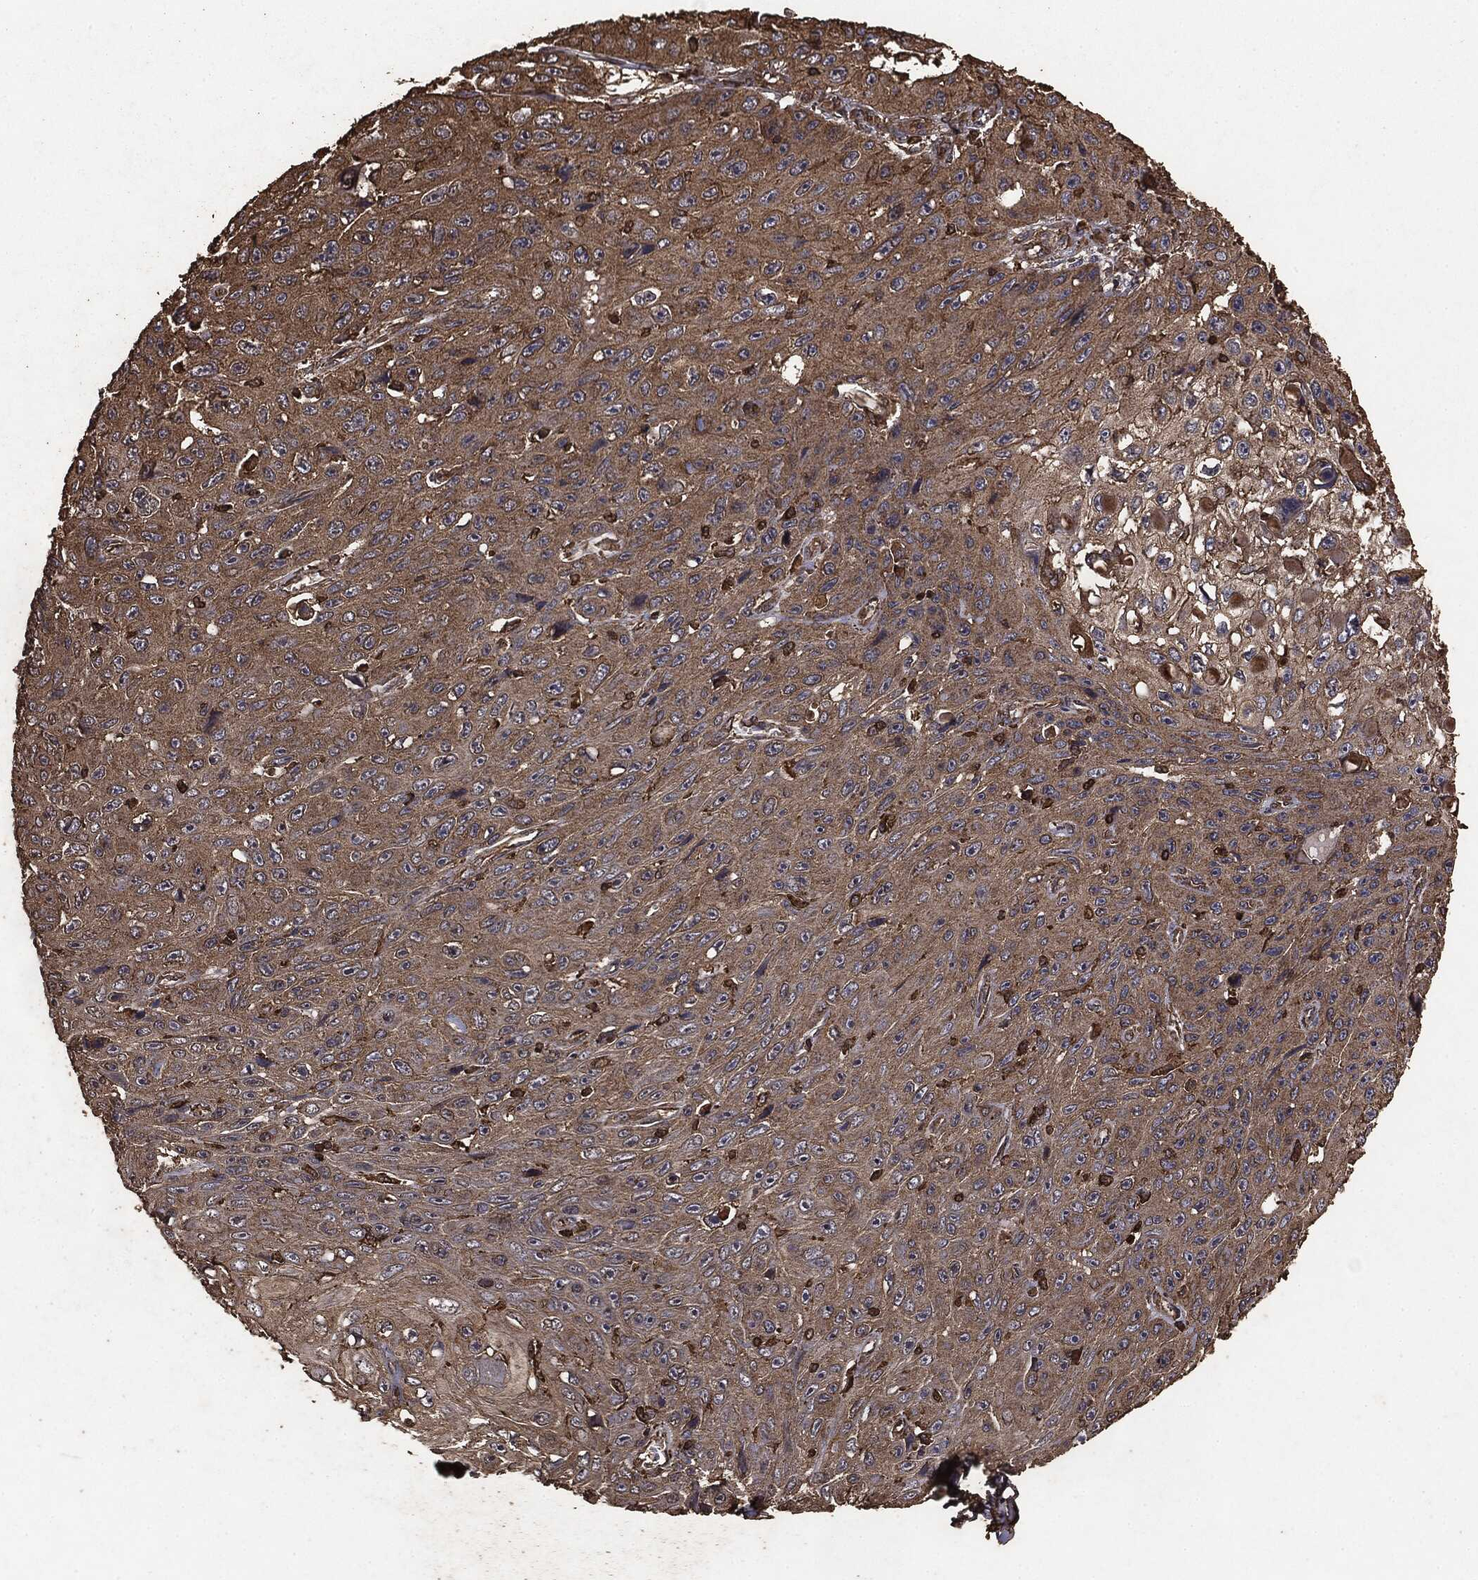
{"staining": {"intensity": "moderate", "quantity": ">75%", "location": "cytoplasmic/membranous"}, "tissue": "skin cancer", "cell_type": "Tumor cells", "image_type": "cancer", "snomed": [{"axis": "morphology", "description": "Squamous cell carcinoma, NOS"}, {"axis": "topography", "description": "Skin"}], "caption": "Immunohistochemistry image of human squamous cell carcinoma (skin) stained for a protein (brown), which demonstrates medium levels of moderate cytoplasmic/membranous positivity in about >75% of tumor cells.", "gene": "MTOR", "patient": {"sex": "male", "age": 82}}